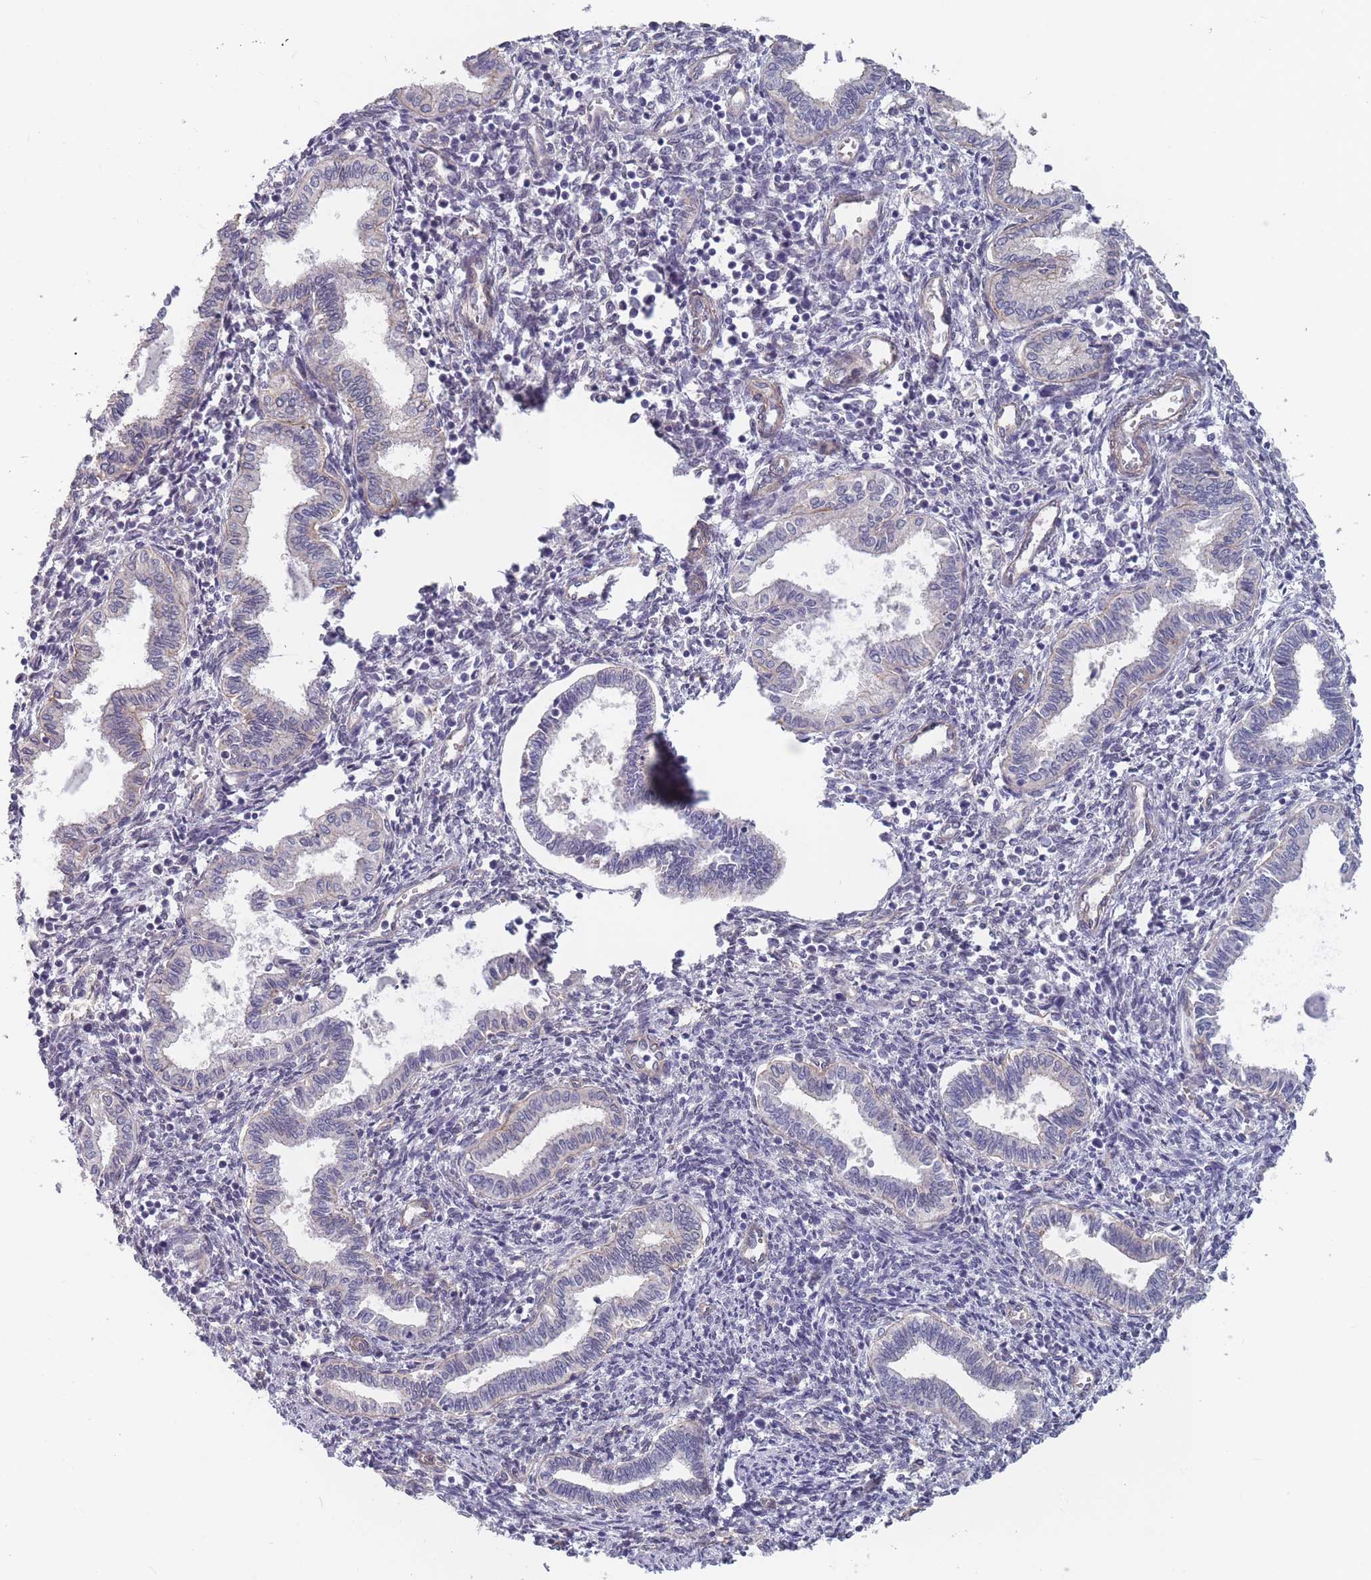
{"staining": {"intensity": "weak", "quantity": "<25%", "location": "cytoplasmic/membranous"}, "tissue": "endometrium", "cell_type": "Cells in endometrial stroma", "image_type": "normal", "snomed": [{"axis": "morphology", "description": "Normal tissue, NOS"}, {"axis": "topography", "description": "Endometrium"}], "caption": "Immunohistochemistry (IHC) of unremarkable endometrium displays no positivity in cells in endometrial stroma. Nuclei are stained in blue.", "gene": "SLC1A6", "patient": {"sex": "female", "age": 37}}